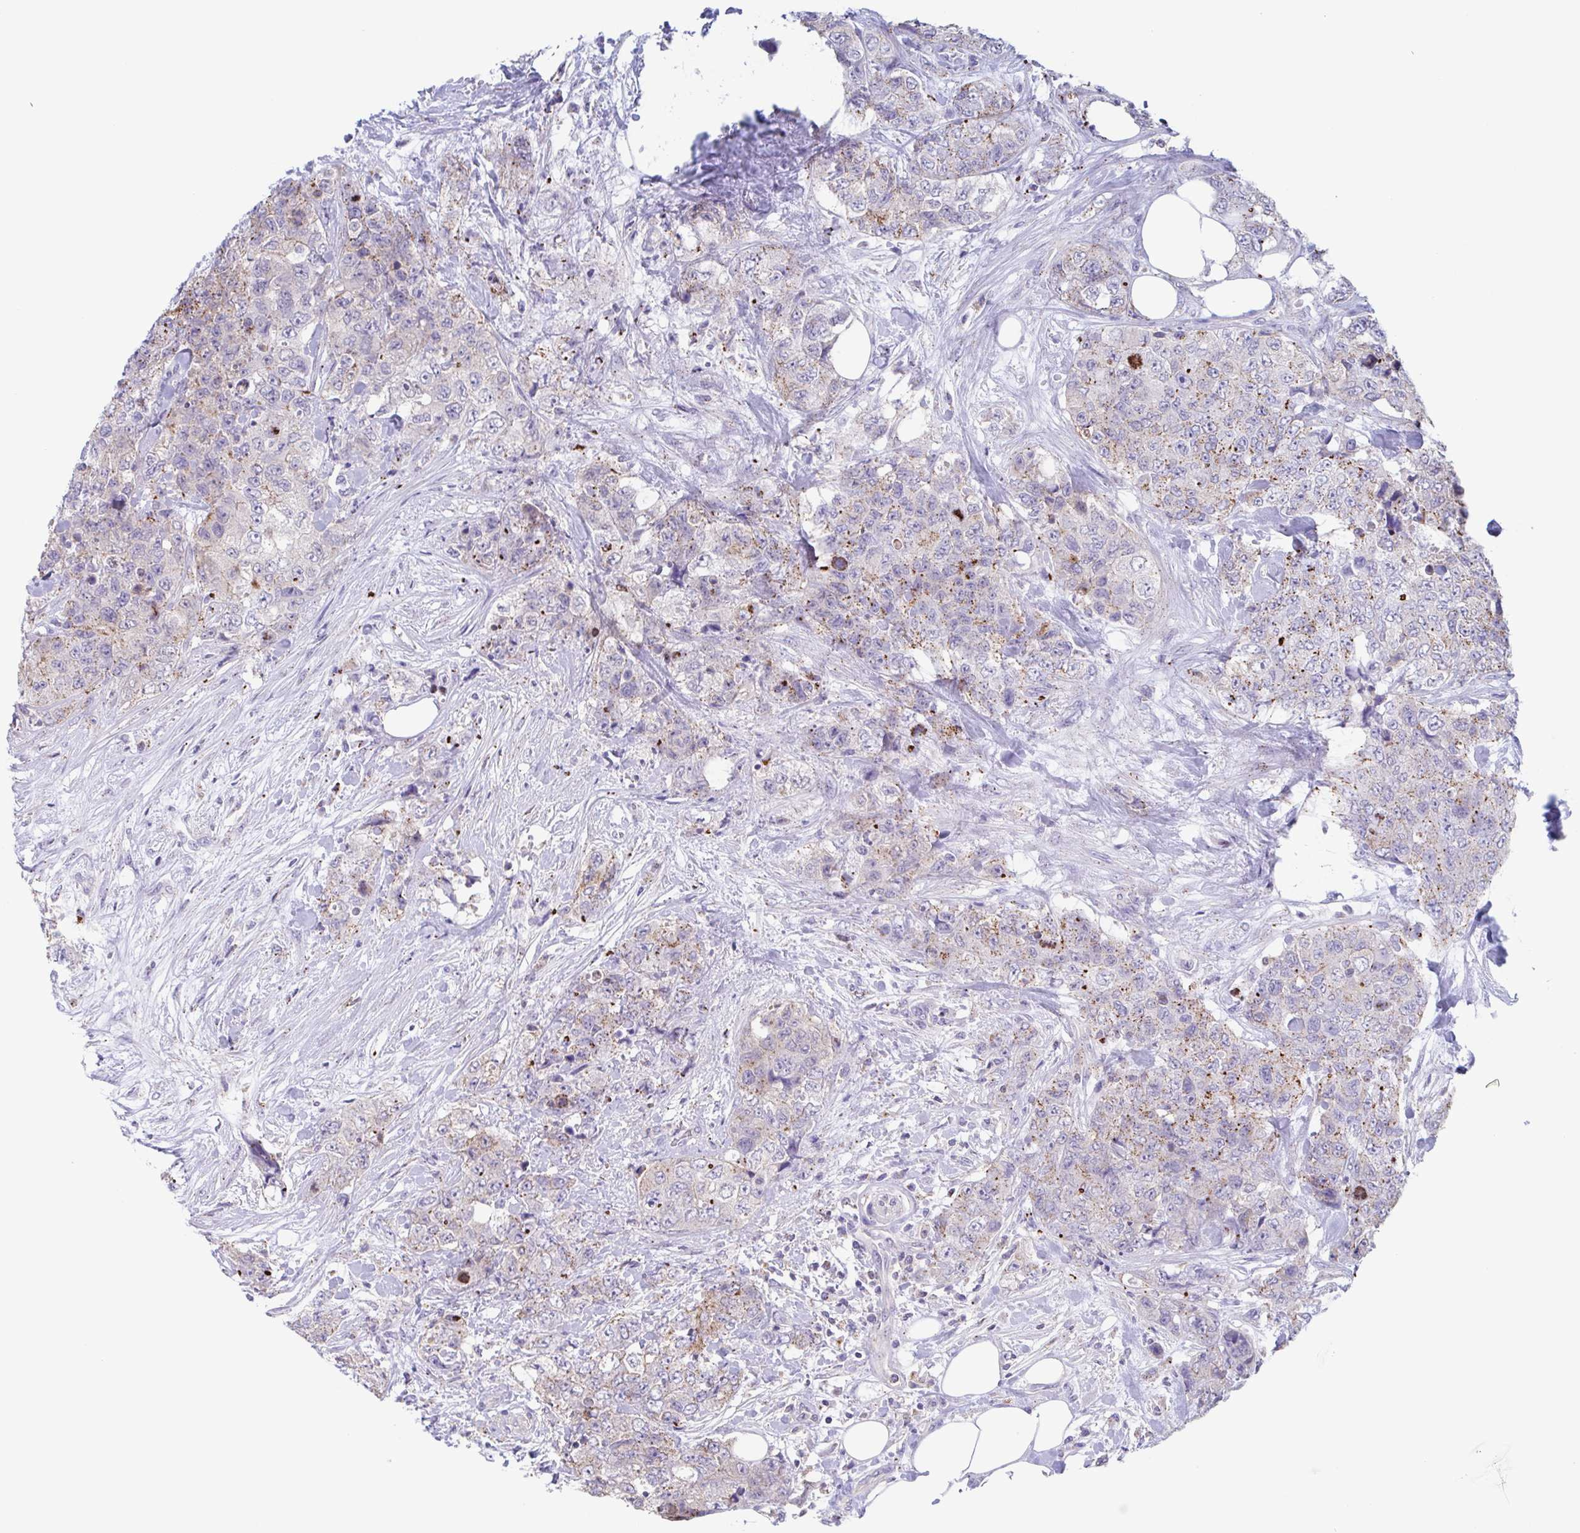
{"staining": {"intensity": "moderate", "quantity": ">75%", "location": "cytoplasmic/membranous"}, "tissue": "urothelial cancer", "cell_type": "Tumor cells", "image_type": "cancer", "snomed": [{"axis": "morphology", "description": "Urothelial carcinoma, High grade"}, {"axis": "topography", "description": "Urinary bladder"}], "caption": "Protein expression analysis of urothelial cancer demonstrates moderate cytoplasmic/membranous positivity in approximately >75% of tumor cells.", "gene": "CHMP5", "patient": {"sex": "female", "age": 78}}